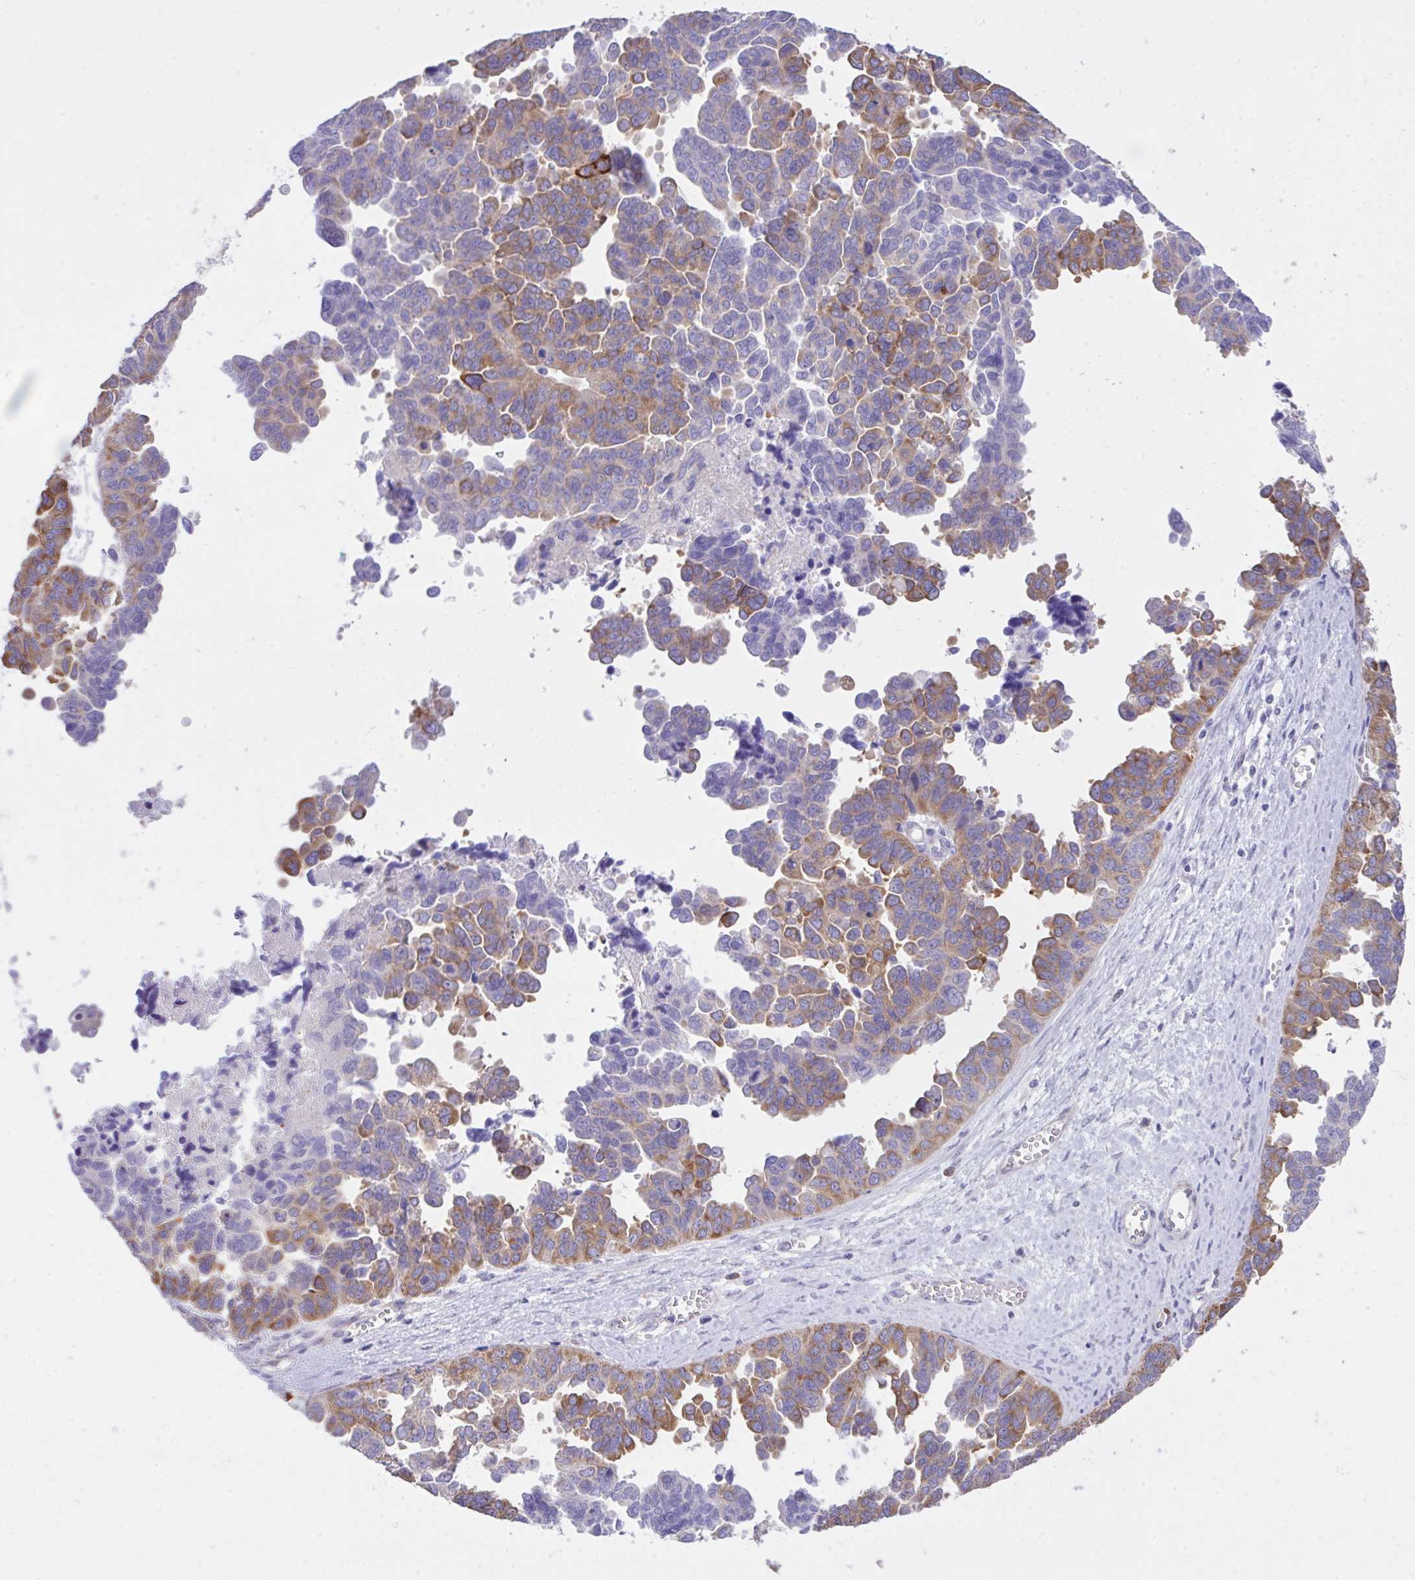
{"staining": {"intensity": "moderate", "quantity": "25%-75%", "location": "cytoplasmic/membranous"}, "tissue": "ovarian cancer", "cell_type": "Tumor cells", "image_type": "cancer", "snomed": [{"axis": "morphology", "description": "Cystadenocarcinoma, serous, NOS"}, {"axis": "topography", "description": "Ovary"}], "caption": "Ovarian cancer (serous cystadenocarcinoma) was stained to show a protein in brown. There is medium levels of moderate cytoplasmic/membranous expression in about 25%-75% of tumor cells.", "gene": "EEF1A2", "patient": {"sex": "female", "age": 64}}